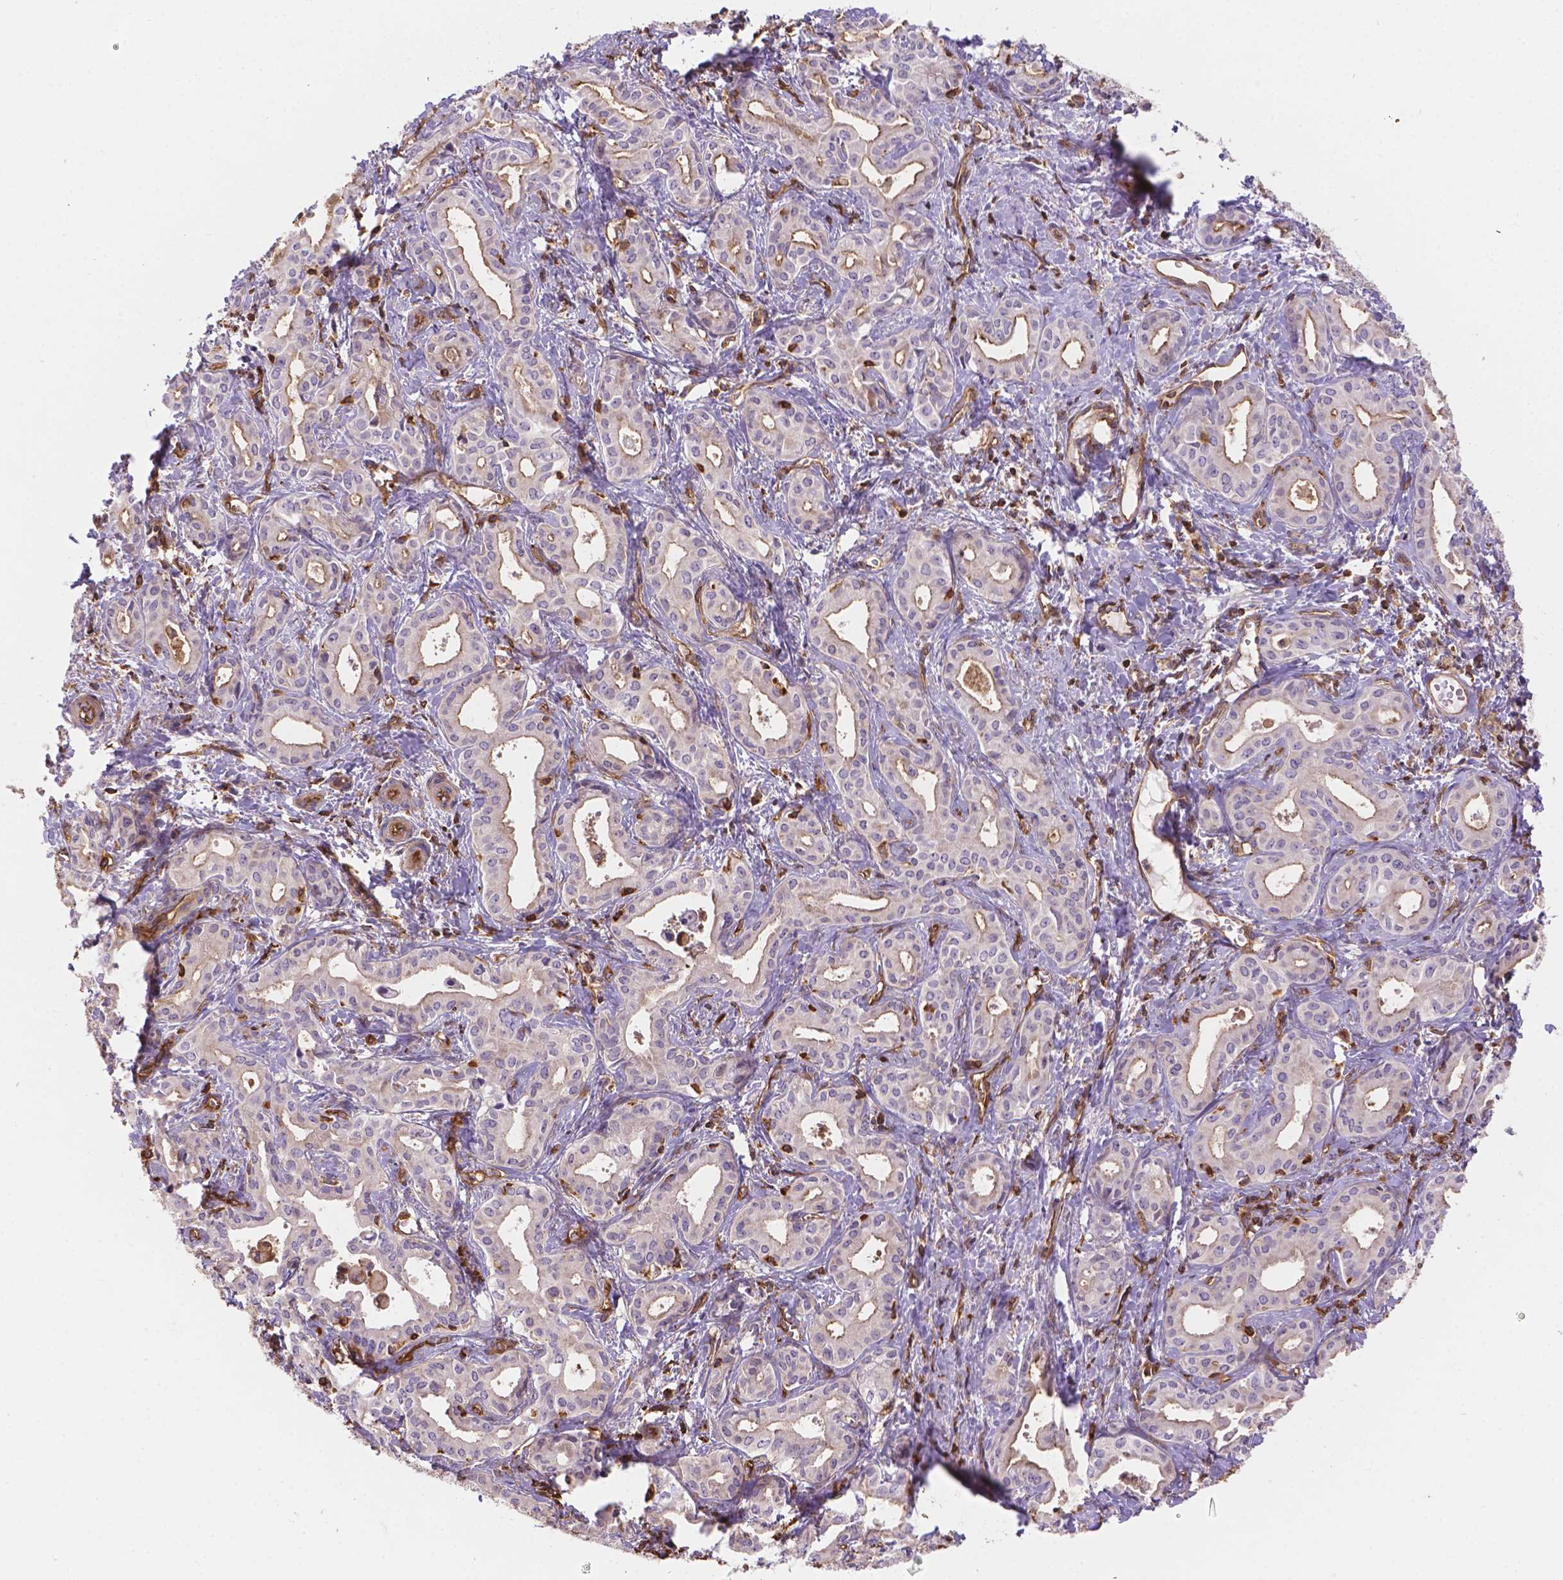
{"staining": {"intensity": "negative", "quantity": "none", "location": "none"}, "tissue": "liver cancer", "cell_type": "Tumor cells", "image_type": "cancer", "snomed": [{"axis": "morphology", "description": "Cholangiocarcinoma"}, {"axis": "topography", "description": "Liver"}], "caption": "Liver cancer (cholangiocarcinoma) was stained to show a protein in brown. There is no significant positivity in tumor cells.", "gene": "DMWD", "patient": {"sex": "female", "age": 65}}